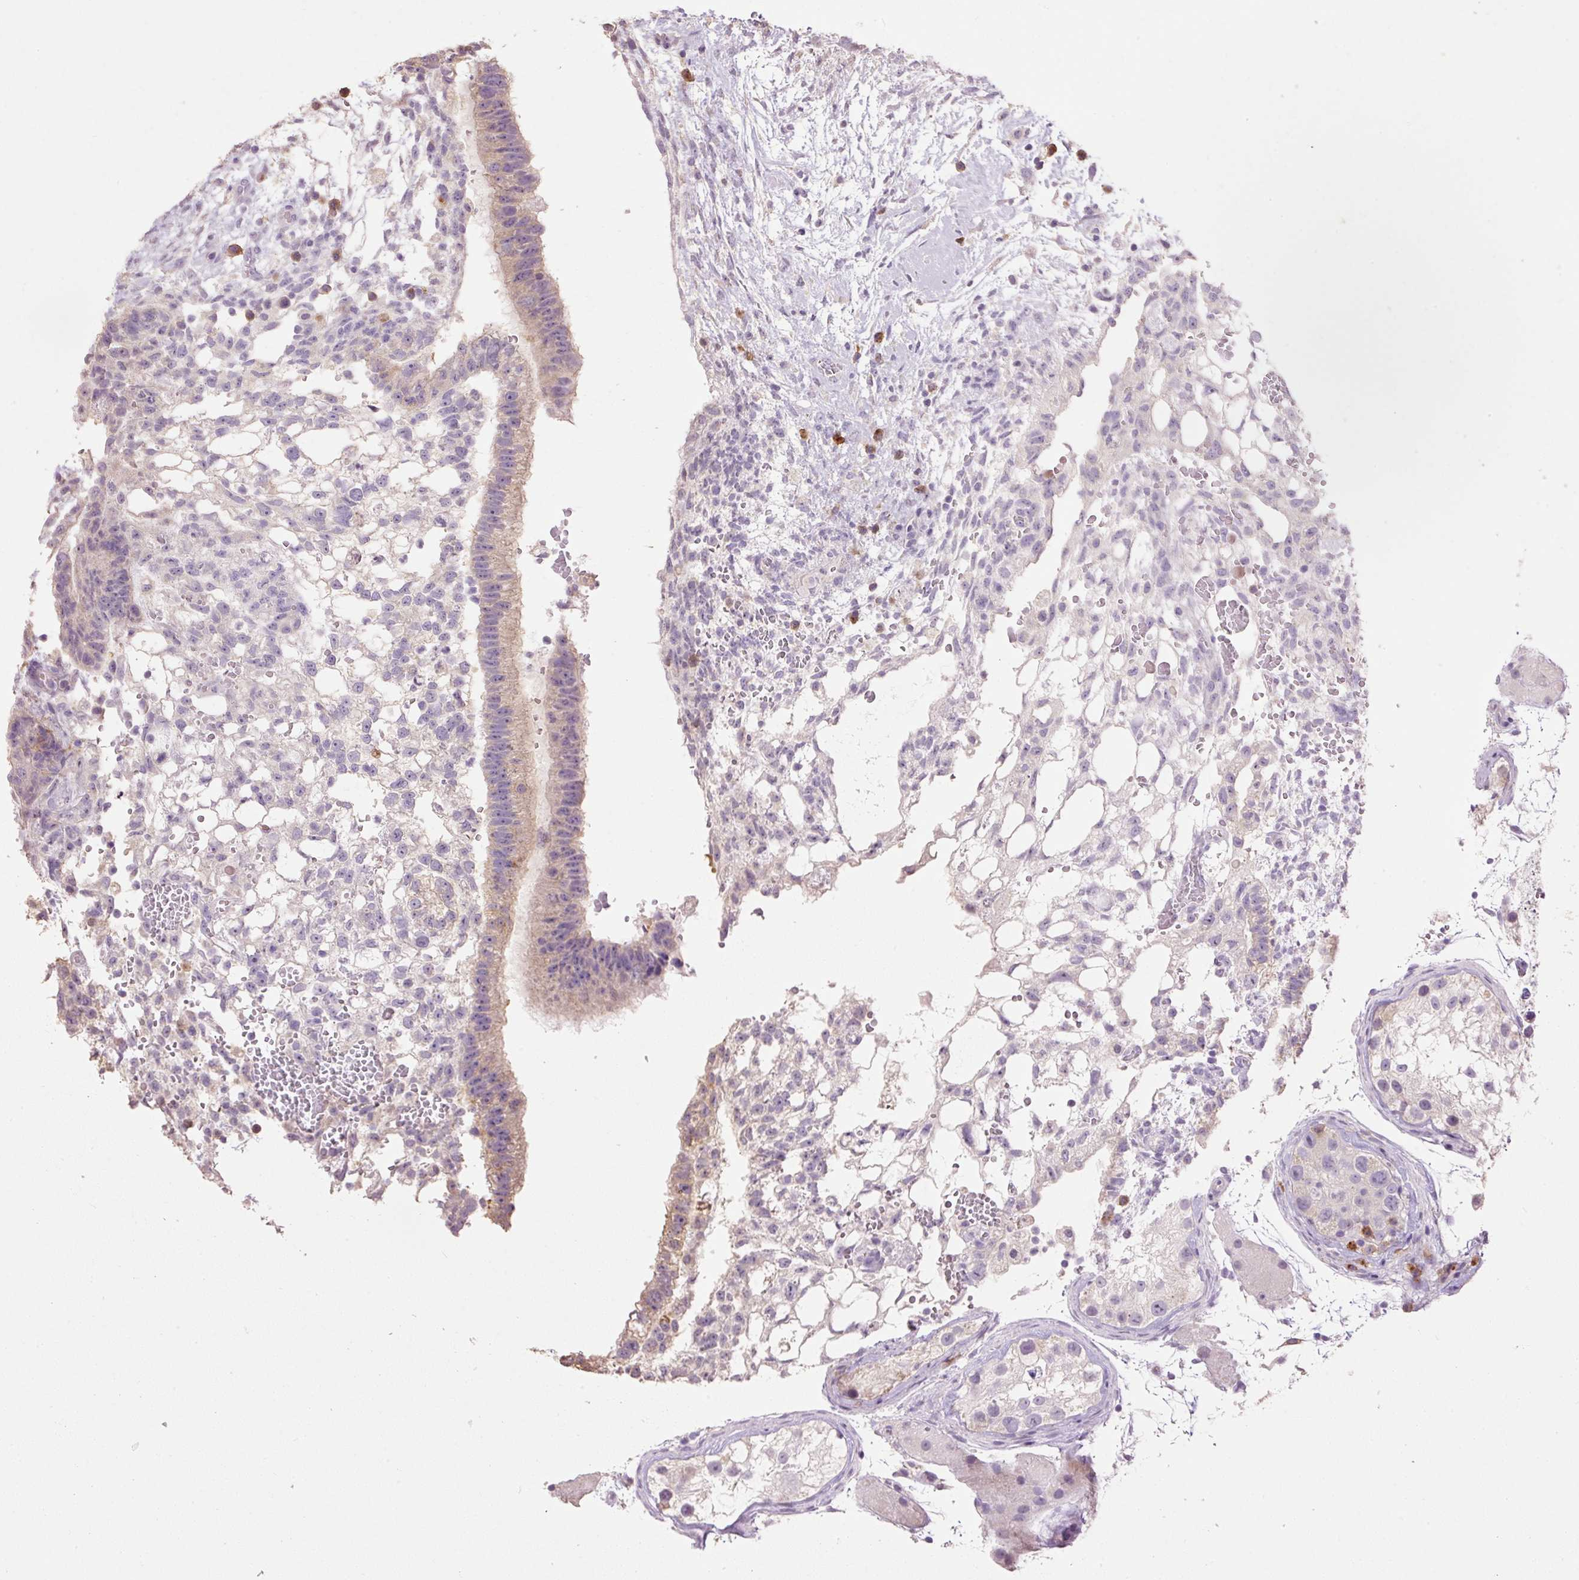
{"staining": {"intensity": "weak", "quantity": "25%-75%", "location": "cytoplasmic/membranous"}, "tissue": "testis cancer", "cell_type": "Tumor cells", "image_type": "cancer", "snomed": [{"axis": "morphology", "description": "Normal tissue, NOS"}, {"axis": "morphology", "description": "Carcinoma, Embryonal, NOS"}, {"axis": "topography", "description": "Testis"}], "caption": "About 25%-75% of tumor cells in human embryonal carcinoma (testis) exhibit weak cytoplasmic/membranous protein positivity as visualized by brown immunohistochemical staining.", "gene": "HAX1", "patient": {"sex": "male", "age": 32}}